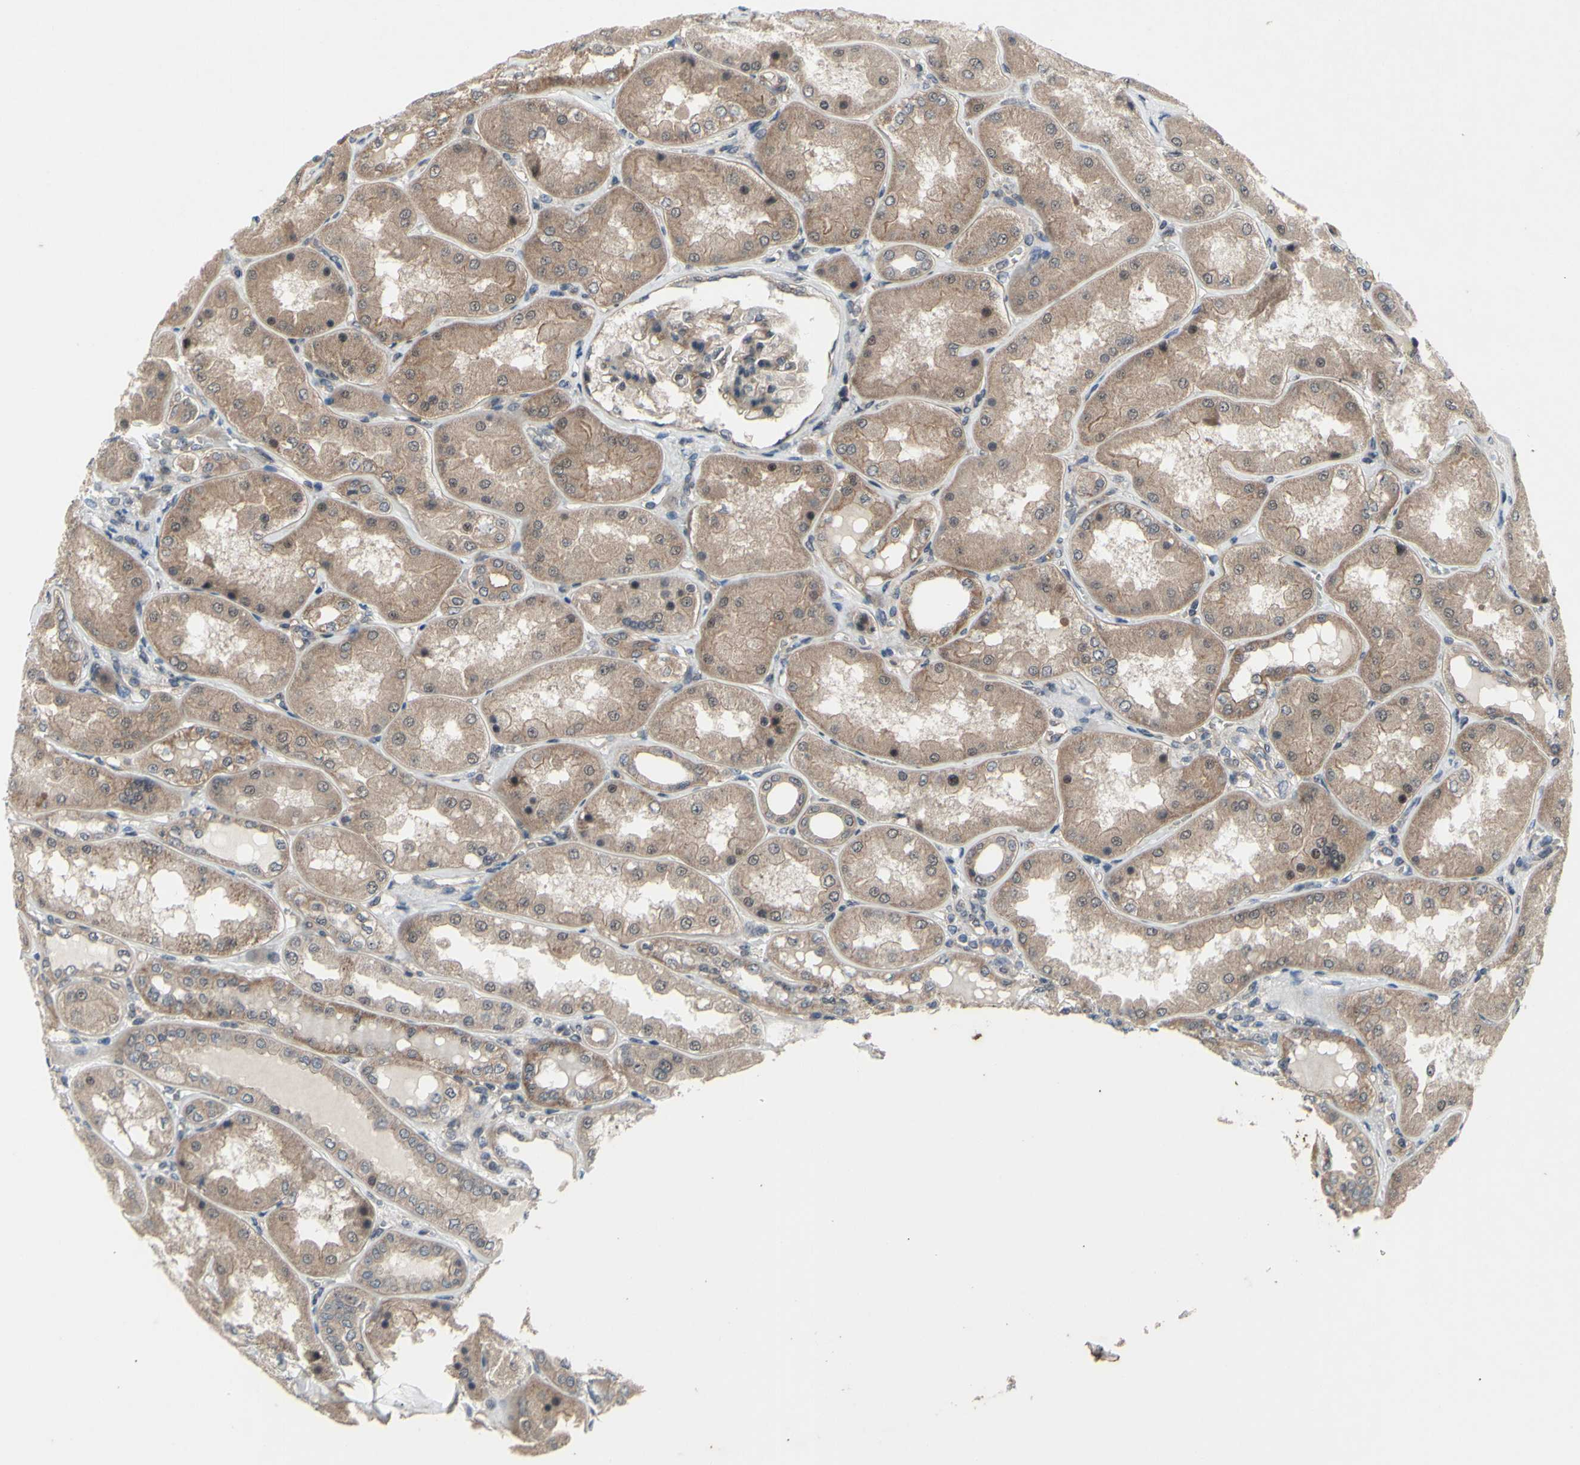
{"staining": {"intensity": "weak", "quantity": ">75%", "location": "cytoplasmic/membranous"}, "tissue": "kidney", "cell_type": "Cells in glomeruli", "image_type": "normal", "snomed": [{"axis": "morphology", "description": "Normal tissue, NOS"}, {"axis": "topography", "description": "Kidney"}], "caption": "A micrograph of kidney stained for a protein reveals weak cytoplasmic/membranous brown staining in cells in glomeruli. The protein of interest is stained brown, and the nuclei are stained in blue (DAB (3,3'-diaminobenzidine) IHC with brightfield microscopy, high magnification).", "gene": "TRDMT1", "patient": {"sex": "female", "age": 56}}